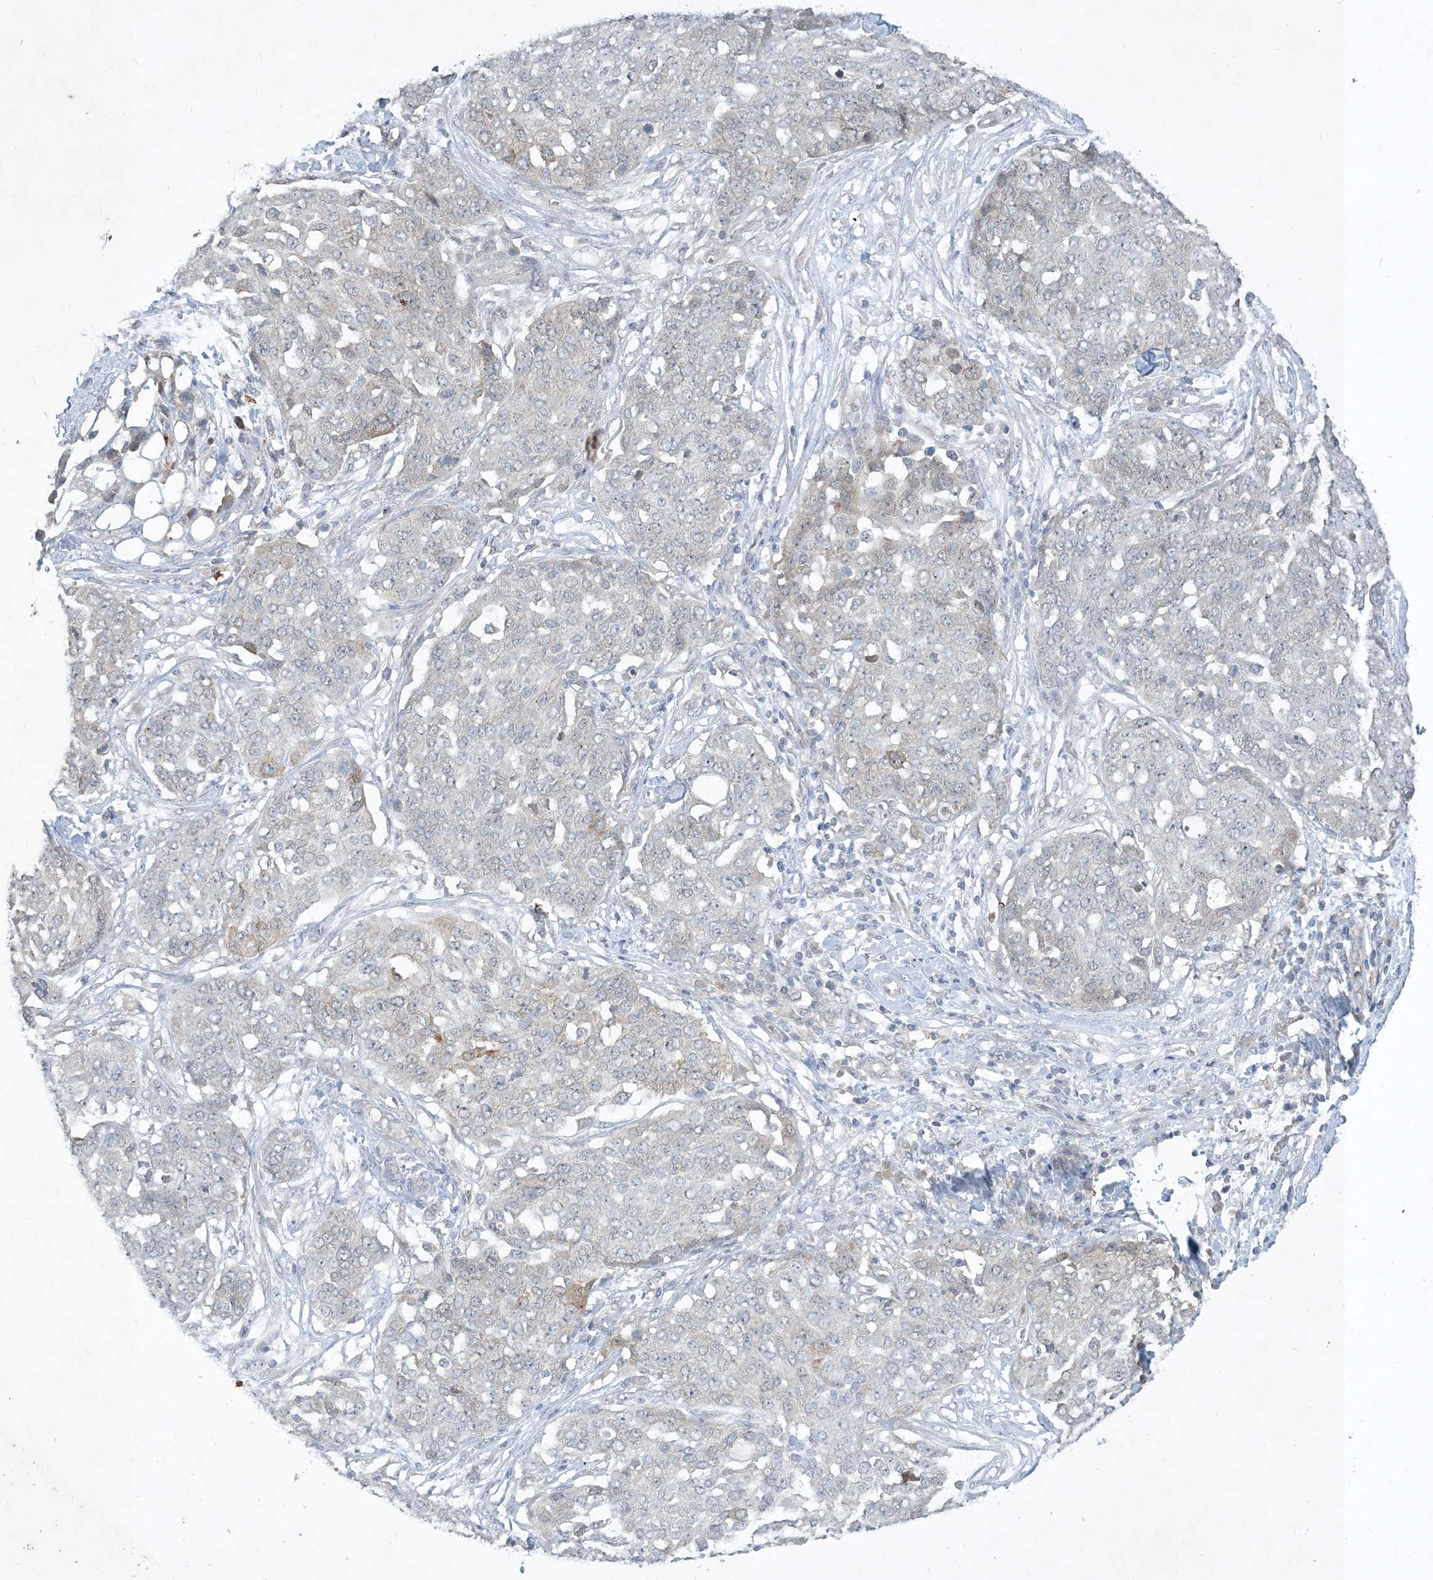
{"staining": {"intensity": "weak", "quantity": "<25%", "location": "cytoplasmic/membranous"}, "tissue": "ovarian cancer", "cell_type": "Tumor cells", "image_type": "cancer", "snomed": [{"axis": "morphology", "description": "Cystadenocarcinoma, serous, NOS"}, {"axis": "topography", "description": "Soft tissue"}, {"axis": "topography", "description": "Ovary"}], "caption": "IHC micrograph of neoplastic tissue: human ovarian cancer (serous cystadenocarcinoma) stained with DAB (3,3'-diaminobenzidine) displays no significant protein staining in tumor cells.", "gene": "CDS1", "patient": {"sex": "female", "age": 57}}